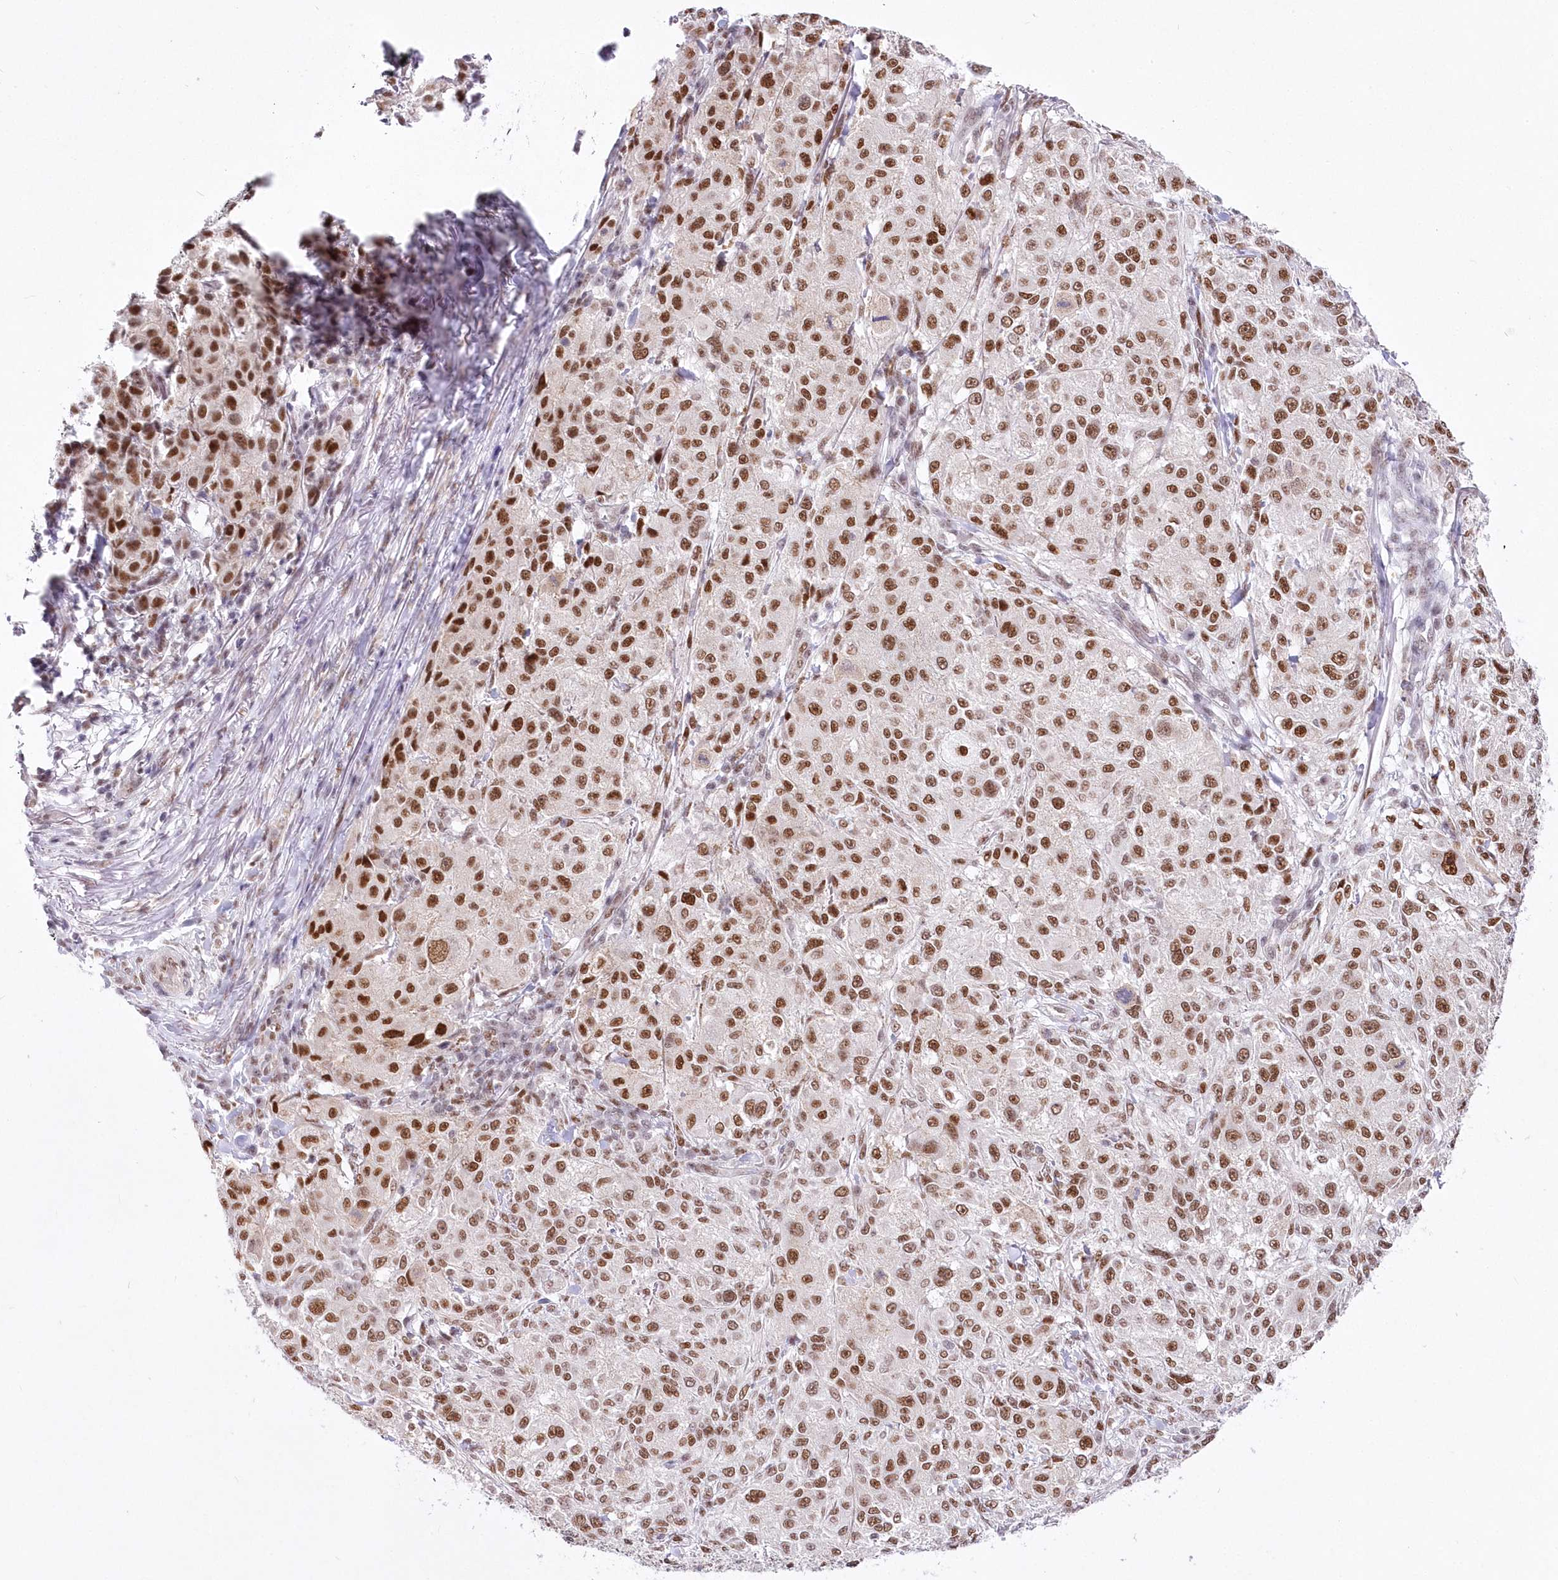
{"staining": {"intensity": "strong", "quantity": ">75%", "location": "nuclear"}, "tissue": "melanoma", "cell_type": "Tumor cells", "image_type": "cancer", "snomed": [{"axis": "morphology", "description": "Necrosis, NOS"}, {"axis": "morphology", "description": "Malignant melanoma, NOS"}, {"axis": "topography", "description": "Skin"}], "caption": "Immunohistochemistry image of malignant melanoma stained for a protein (brown), which exhibits high levels of strong nuclear positivity in about >75% of tumor cells.", "gene": "NSUN2", "patient": {"sex": "female", "age": 87}}